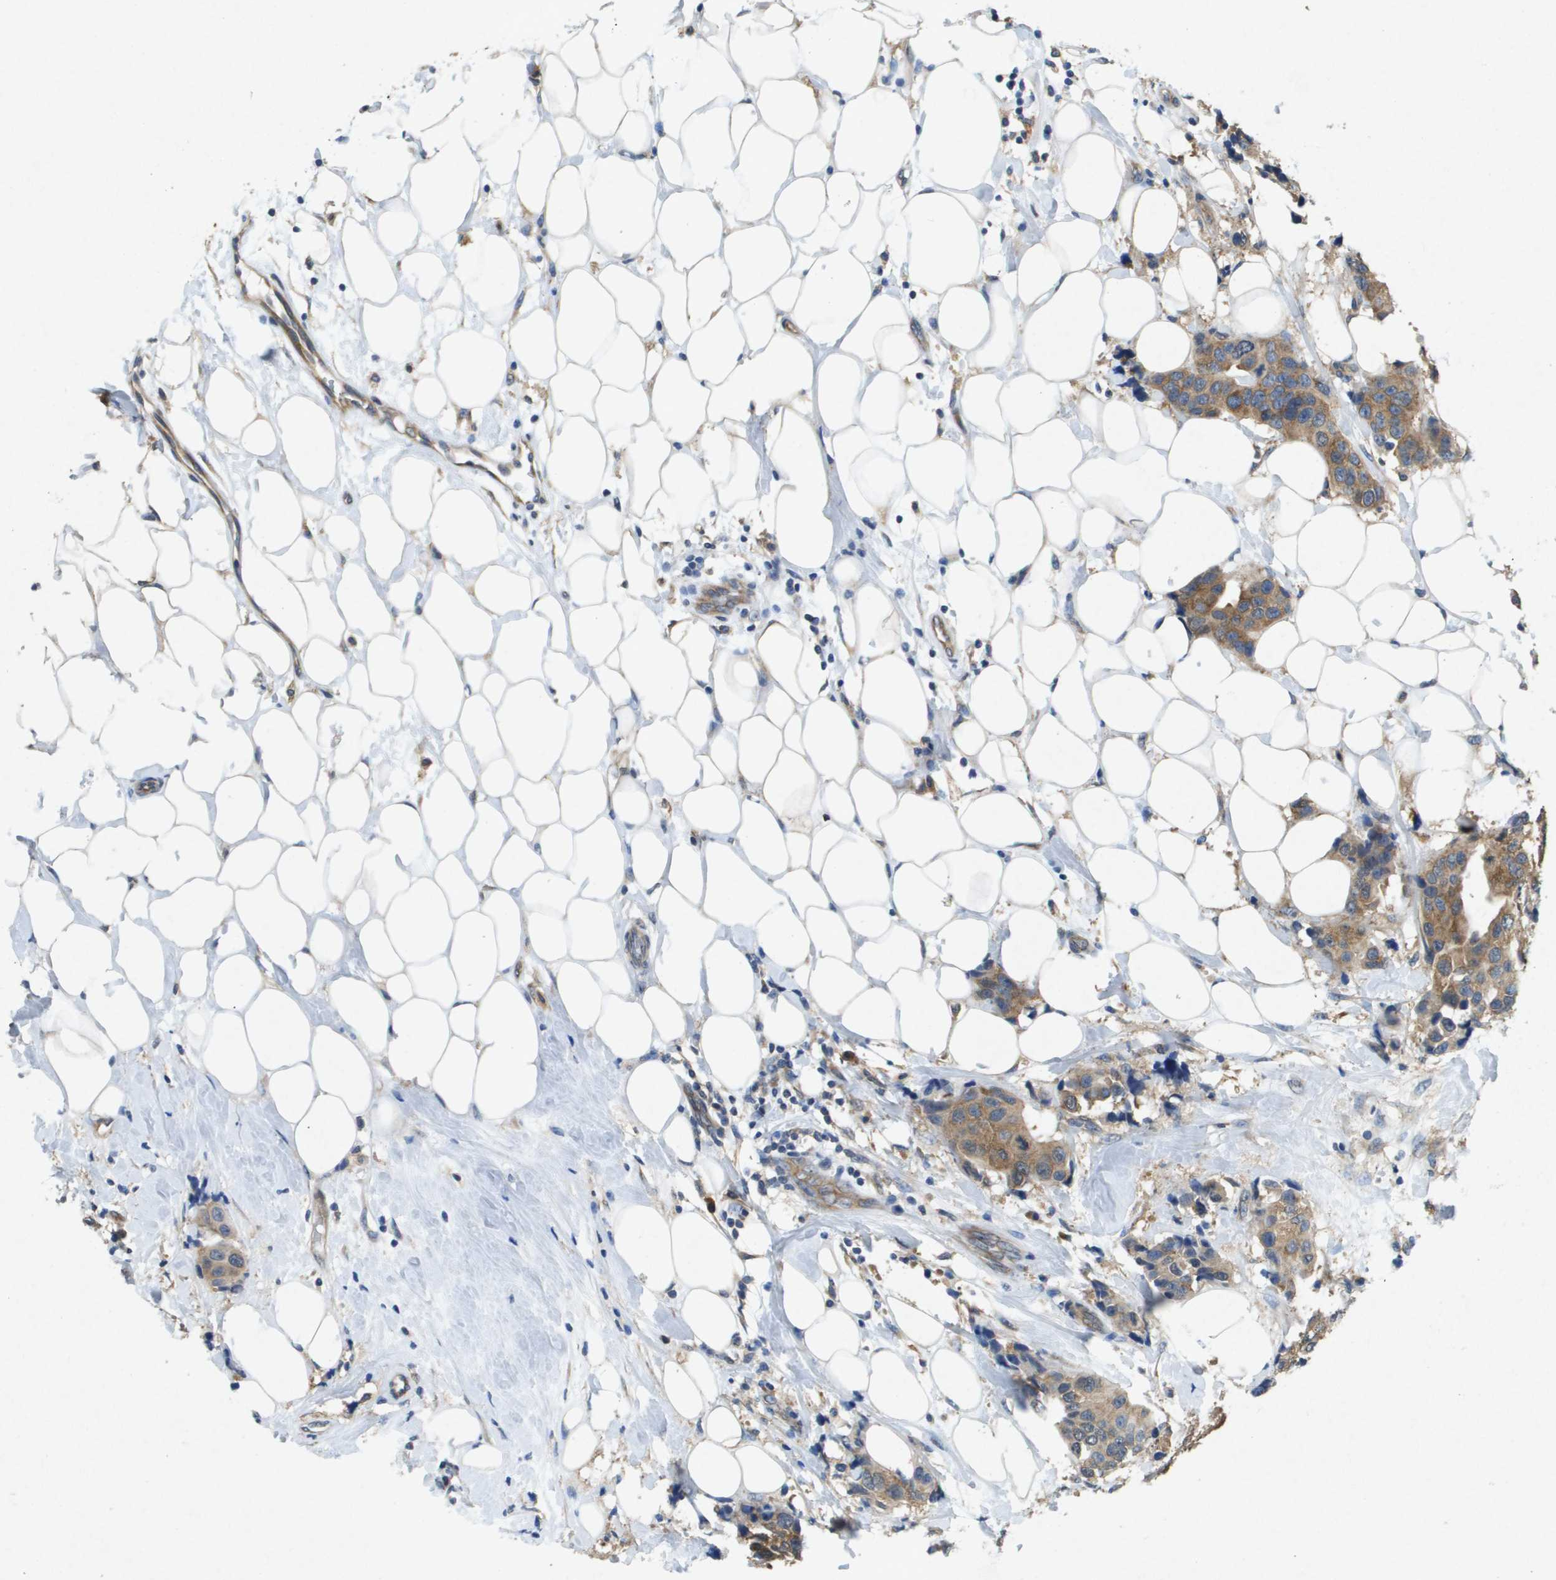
{"staining": {"intensity": "moderate", "quantity": ">75%", "location": "cytoplasmic/membranous"}, "tissue": "breast cancer", "cell_type": "Tumor cells", "image_type": "cancer", "snomed": [{"axis": "morphology", "description": "Normal tissue, NOS"}, {"axis": "morphology", "description": "Duct carcinoma"}, {"axis": "topography", "description": "Breast"}], "caption": "Immunohistochemistry (IHC) photomicrograph of human breast cancer (invasive ductal carcinoma) stained for a protein (brown), which shows medium levels of moderate cytoplasmic/membranous staining in about >75% of tumor cells.", "gene": "PTPRT", "patient": {"sex": "female", "age": 39}}